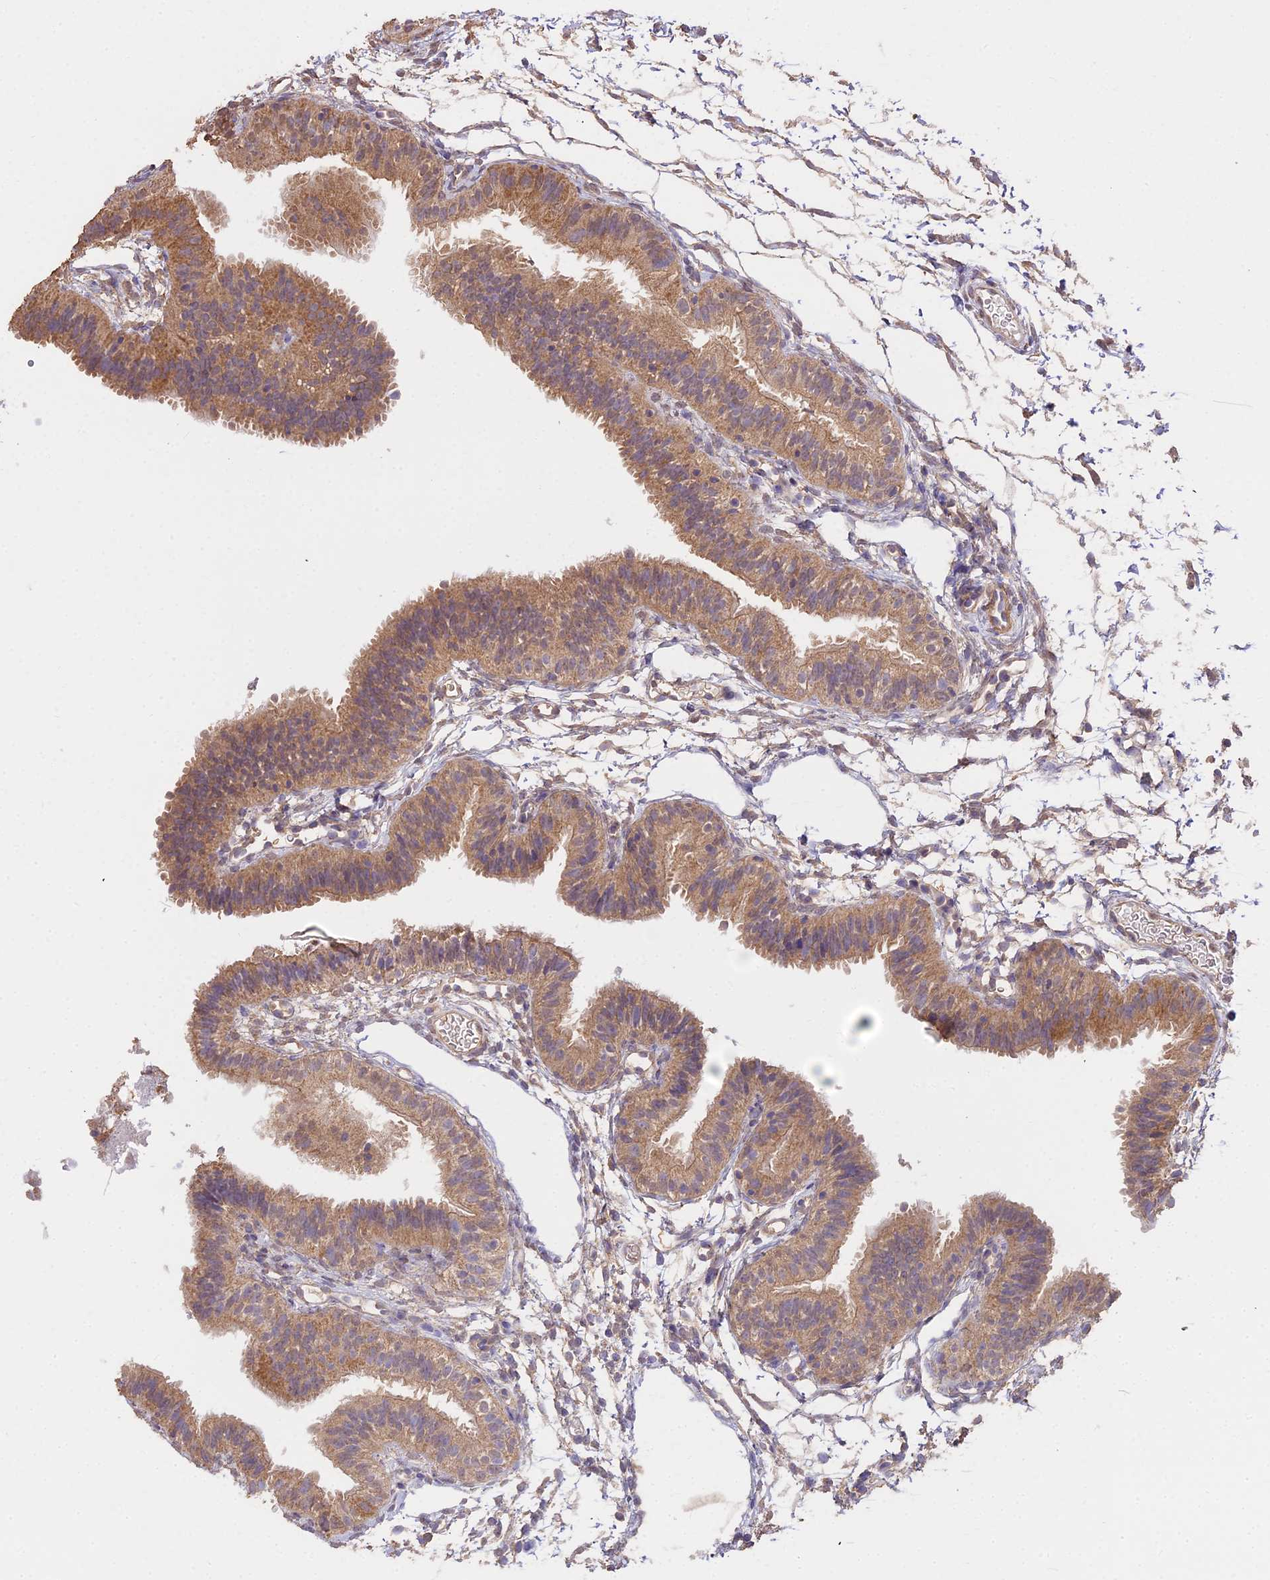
{"staining": {"intensity": "moderate", "quantity": ">75%", "location": "cytoplasmic/membranous"}, "tissue": "fallopian tube", "cell_type": "Glandular cells", "image_type": "normal", "snomed": [{"axis": "morphology", "description": "Normal tissue, NOS"}, {"axis": "topography", "description": "Fallopian tube"}], "caption": "A micrograph of human fallopian tube stained for a protein shows moderate cytoplasmic/membranous brown staining in glandular cells.", "gene": "METTL13", "patient": {"sex": "female", "age": 35}}